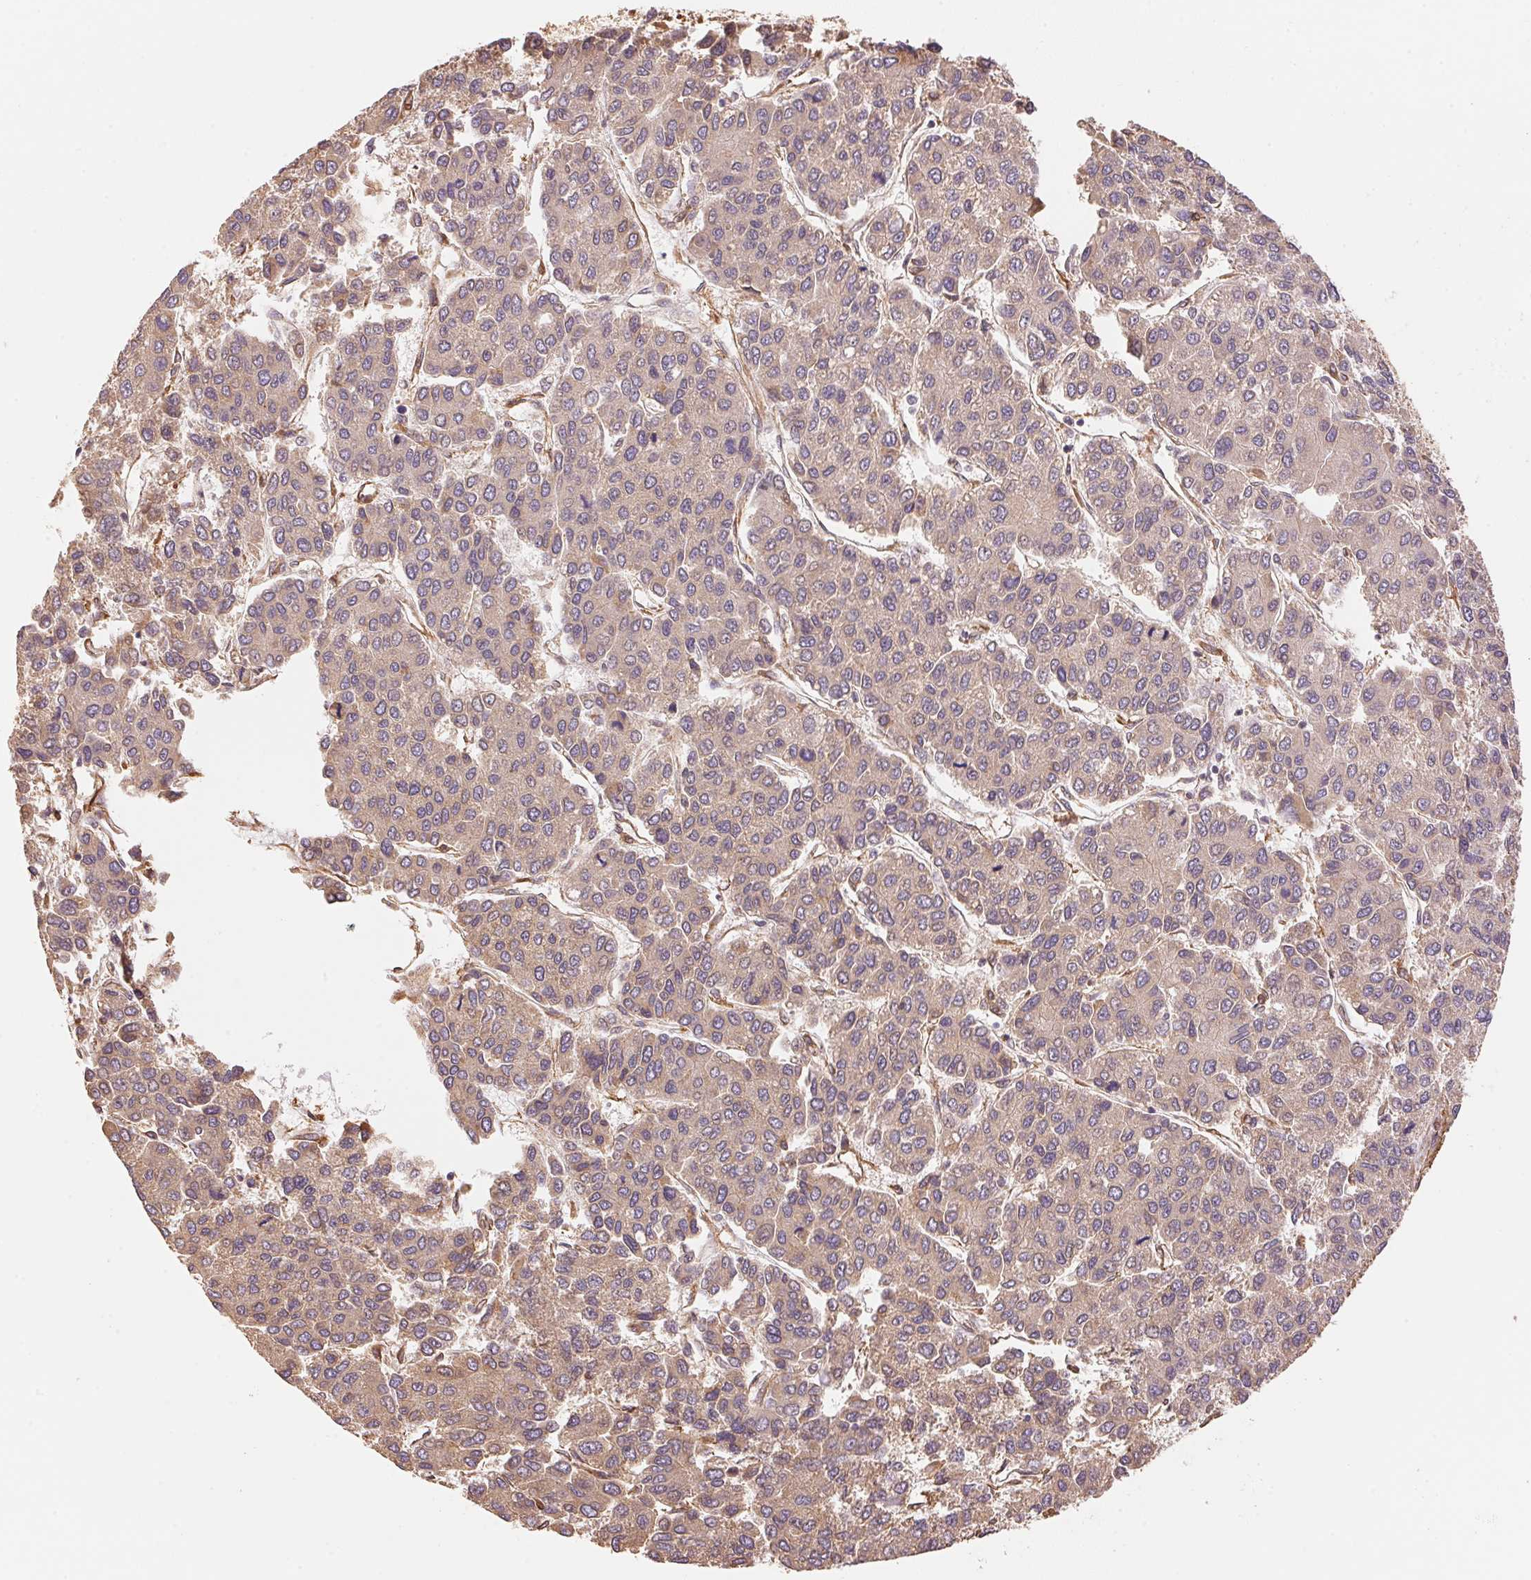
{"staining": {"intensity": "weak", "quantity": ">75%", "location": "cytoplasmic/membranous"}, "tissue": "liver cancer", "cell_type": "Tumor cells", "image_type": "cancer", "snomed": [{"axis": "morphology", "description": "Carcinoma, Hepatocellular, NOS"}, {"axis": "topography", "description": "Liver"}], "caption": "Weak cytoplasmic/membranous staining is appreciated in about >75% of tumor cells in liver cancer.", "gene": "C6orf163", "patient": {"sex": "female", "age": 66}}